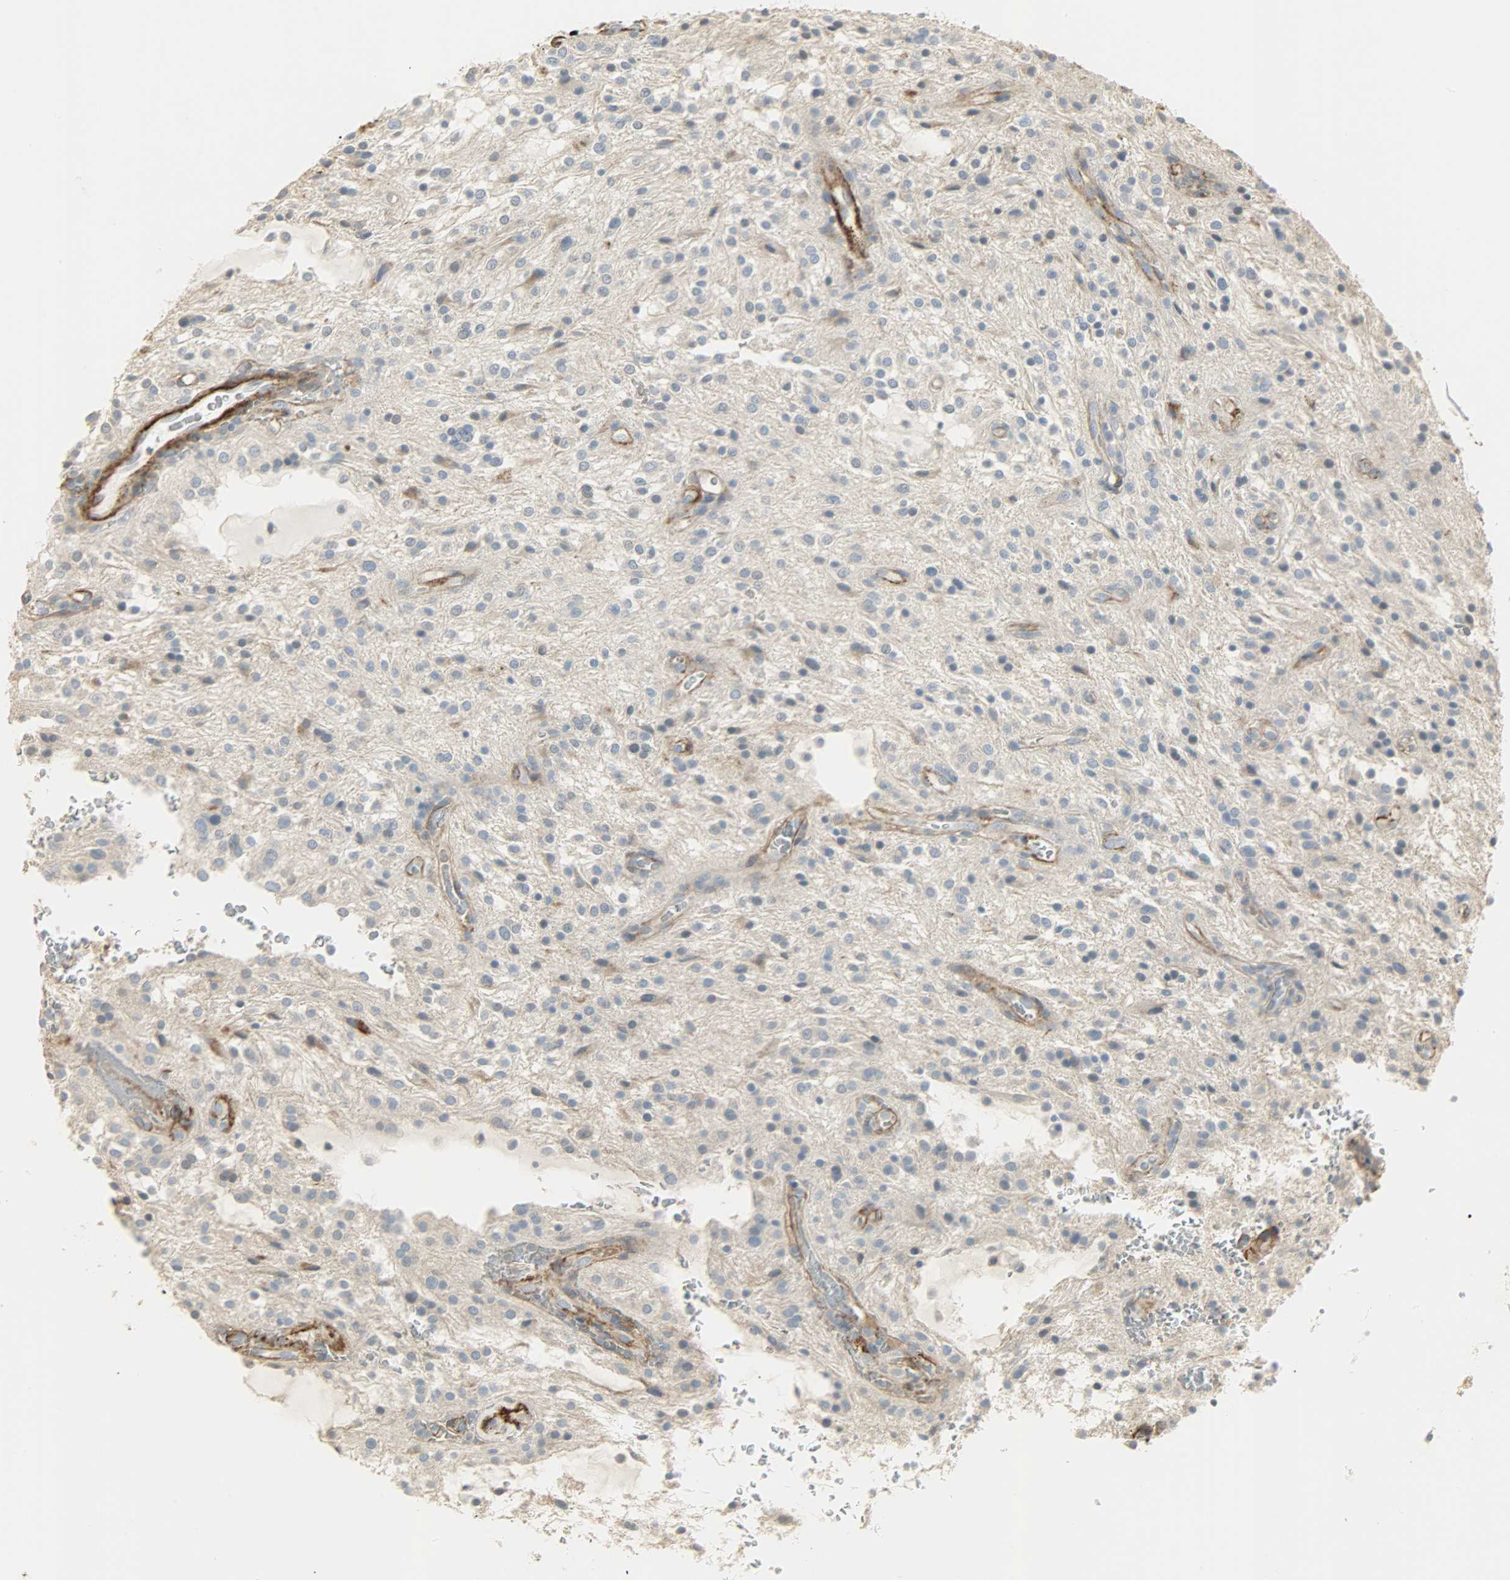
{"staining": {"intensity": "negative", "quantity": "none", "location": "none"}, "tissue": "glioma", "cell_type": "Tumor cells", "image_type": "cancer", "snomed": [{"axis": "morphology", "description": "Glioma, malignant, NOS"}, {"axis": "topography", "description": "Cerebellum"}], "caption": "Tumor cells show no significant protein expression in glioma.", "gene": "ENPEP", "patient": {"sex": "female", "age": 10}}